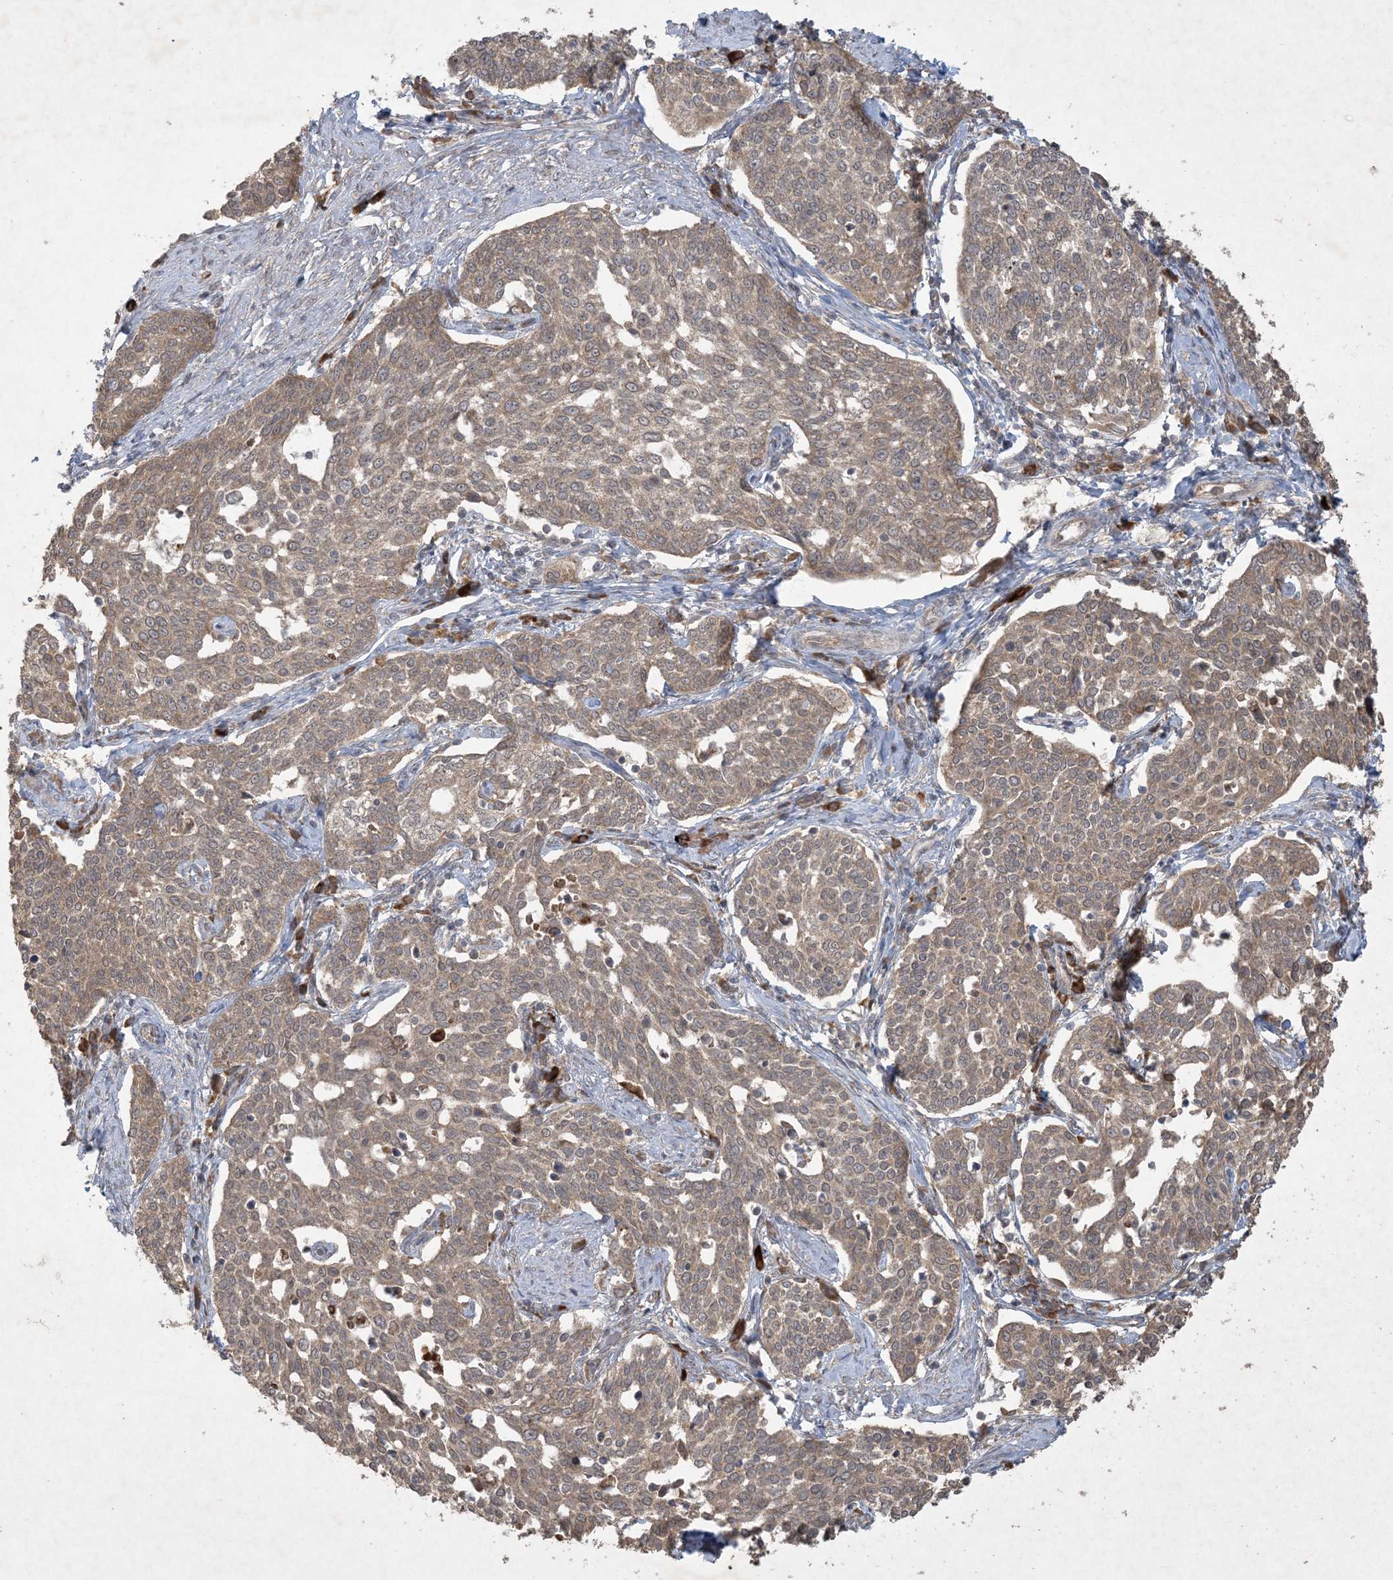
{"staining": {"intensity": "moderate", "quantity": ">75%", "location": "cytoplasmic/membranous"}, "tissue": "cervical cancer", "cell_type": "Tumor cells", "image_type": "cancer", "snomed": [{"axis": "morphology", "description": "Squamous cell carcinoma, NOS"}, {"axis": "topography", "description": "Cervix"}], "caption": "Protein staining exhibits moderate cytoplasmic/membranous staining in about >75% of tumor cells in cervical squamous cell carcinoma.", "gene": "NRBP2", "patient": {"sex": "female", "age": 34}}